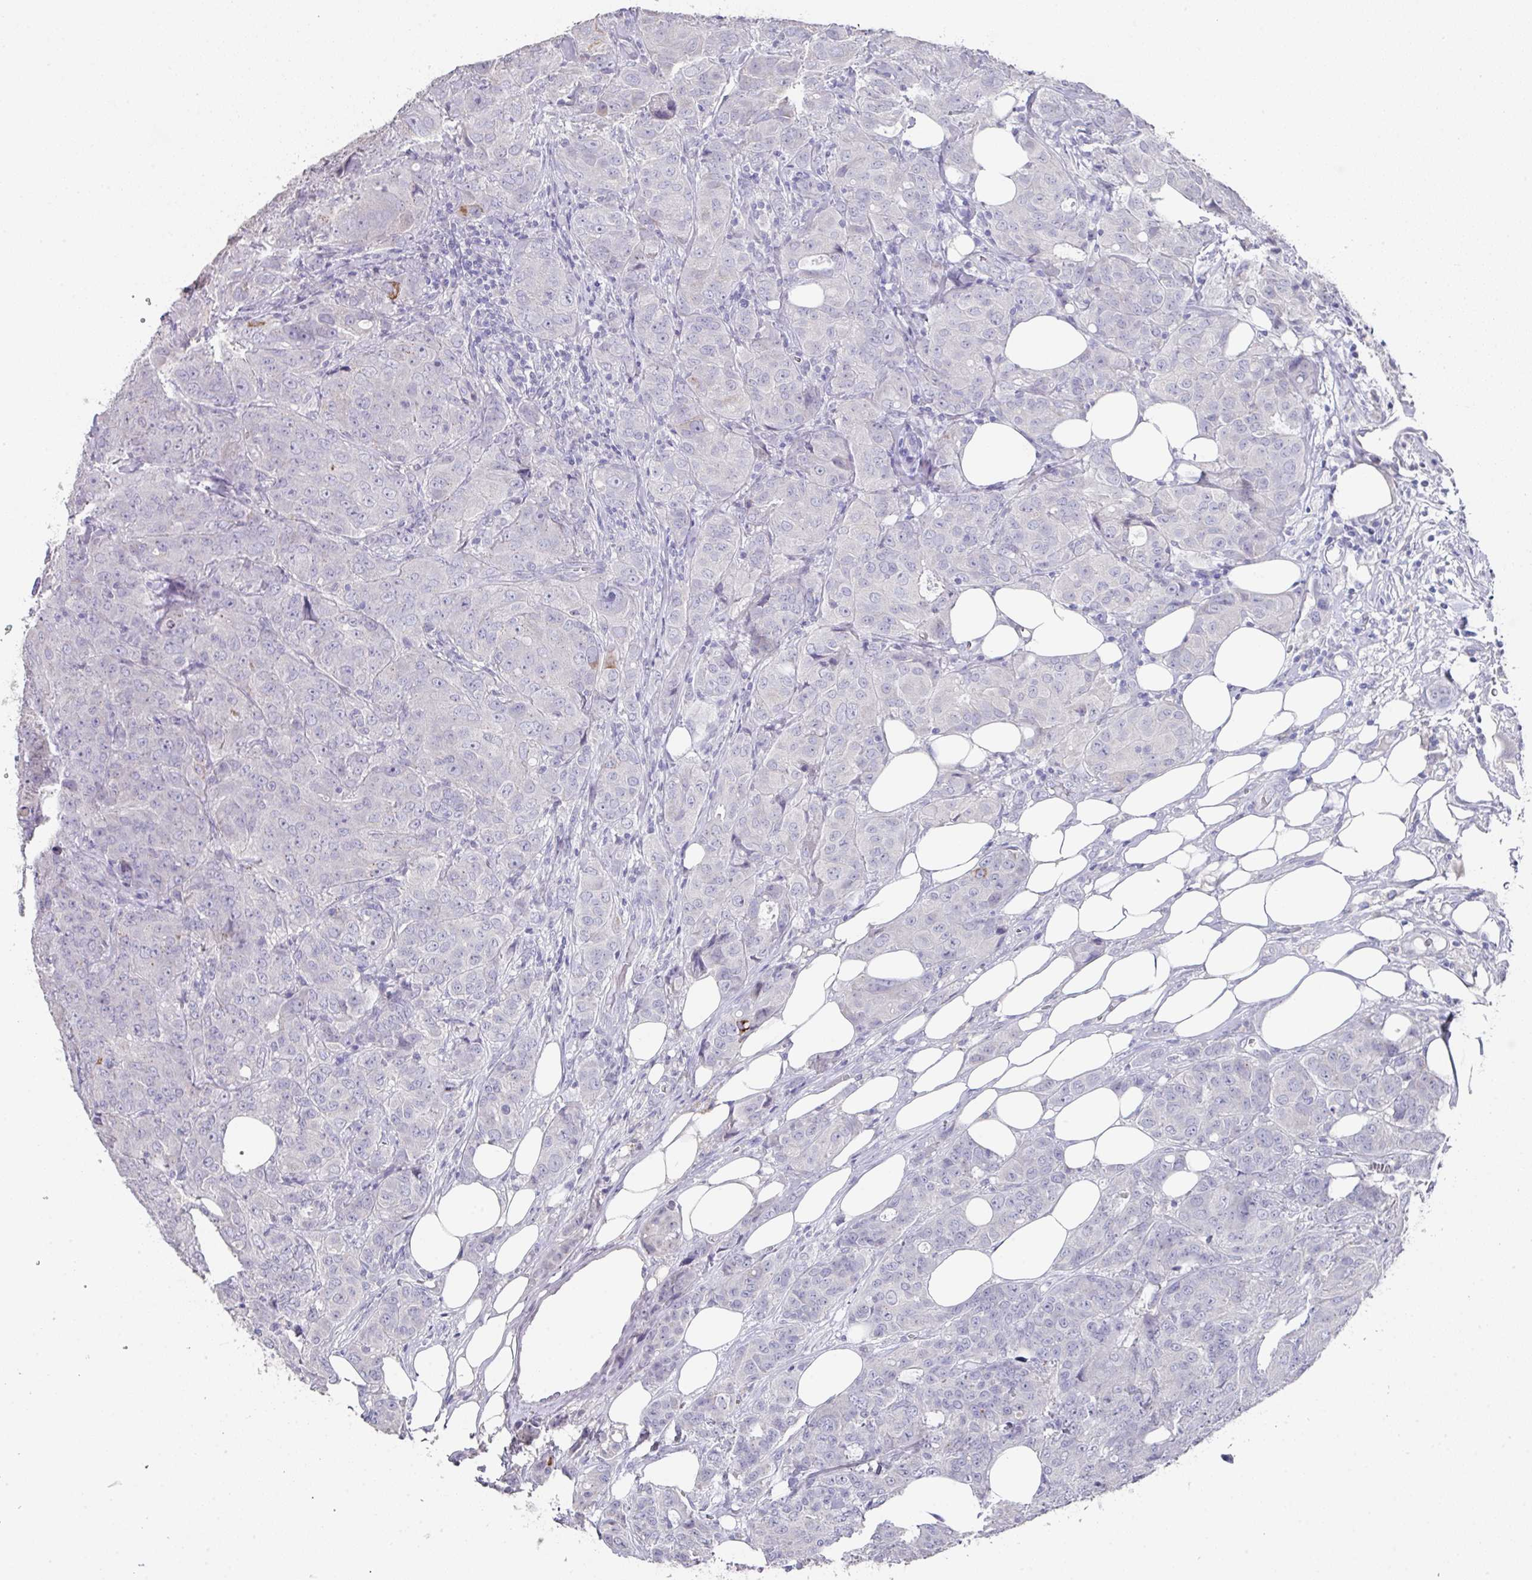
{"staining": {"intensity": "negative", "quantity": "none", "location": "none"}, "tissue": "breast cancer", "cell_type": "Tumor cells", "image_type": "cancer", "snomed": [{"axis": "morphology", "description": "Duct carcinoma"}, {"axis": "topography", "description": "Breast"}], "caption": "Tumor cells show no significant protein positivity in breast cancer (infiltrating ductal carcinoma).", "gene": "DAZL", "patient": {"sex": "female", "age": 43}}